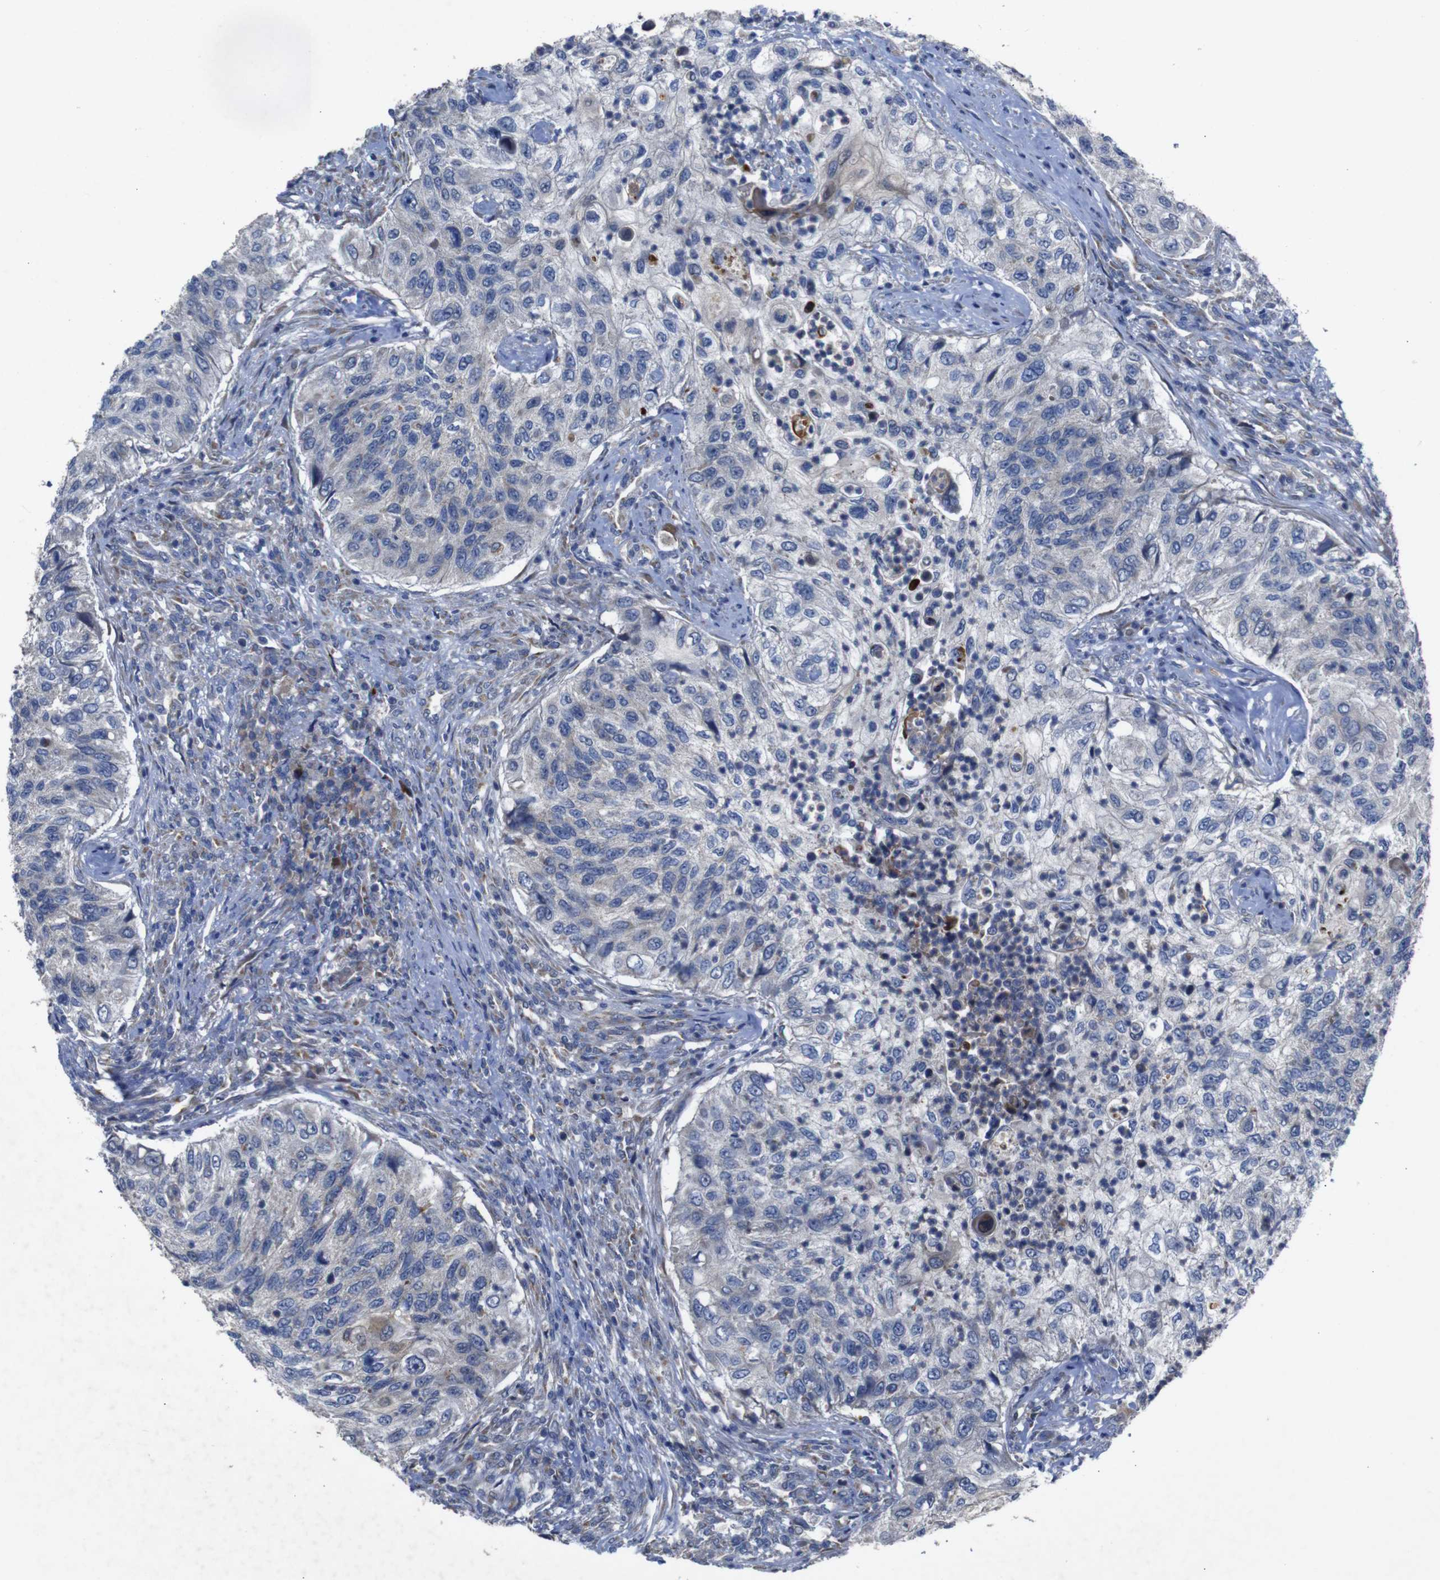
{"staining": {"intensity": "negative", "quantity": "none", "location": "none"}, "tissue": "urothelial cancer", "cell_type": "Tumor cells", "image_type": "cancer", "snomed": [{"axis": "morphology", "description": "Urothelial carcinoma, High grade"}, {"axis": "topography", "description": "Urinary bladder"}], "caption": "IHC micrograph of human urothelial cancer stained for a protein (brown), which shows no expression in tumor cells. (Immunohistochemistry (ihc), brightfield microscopy, high magnification).", "gene": "CHST10", "patient": {"sex": "female", "age": 60}}